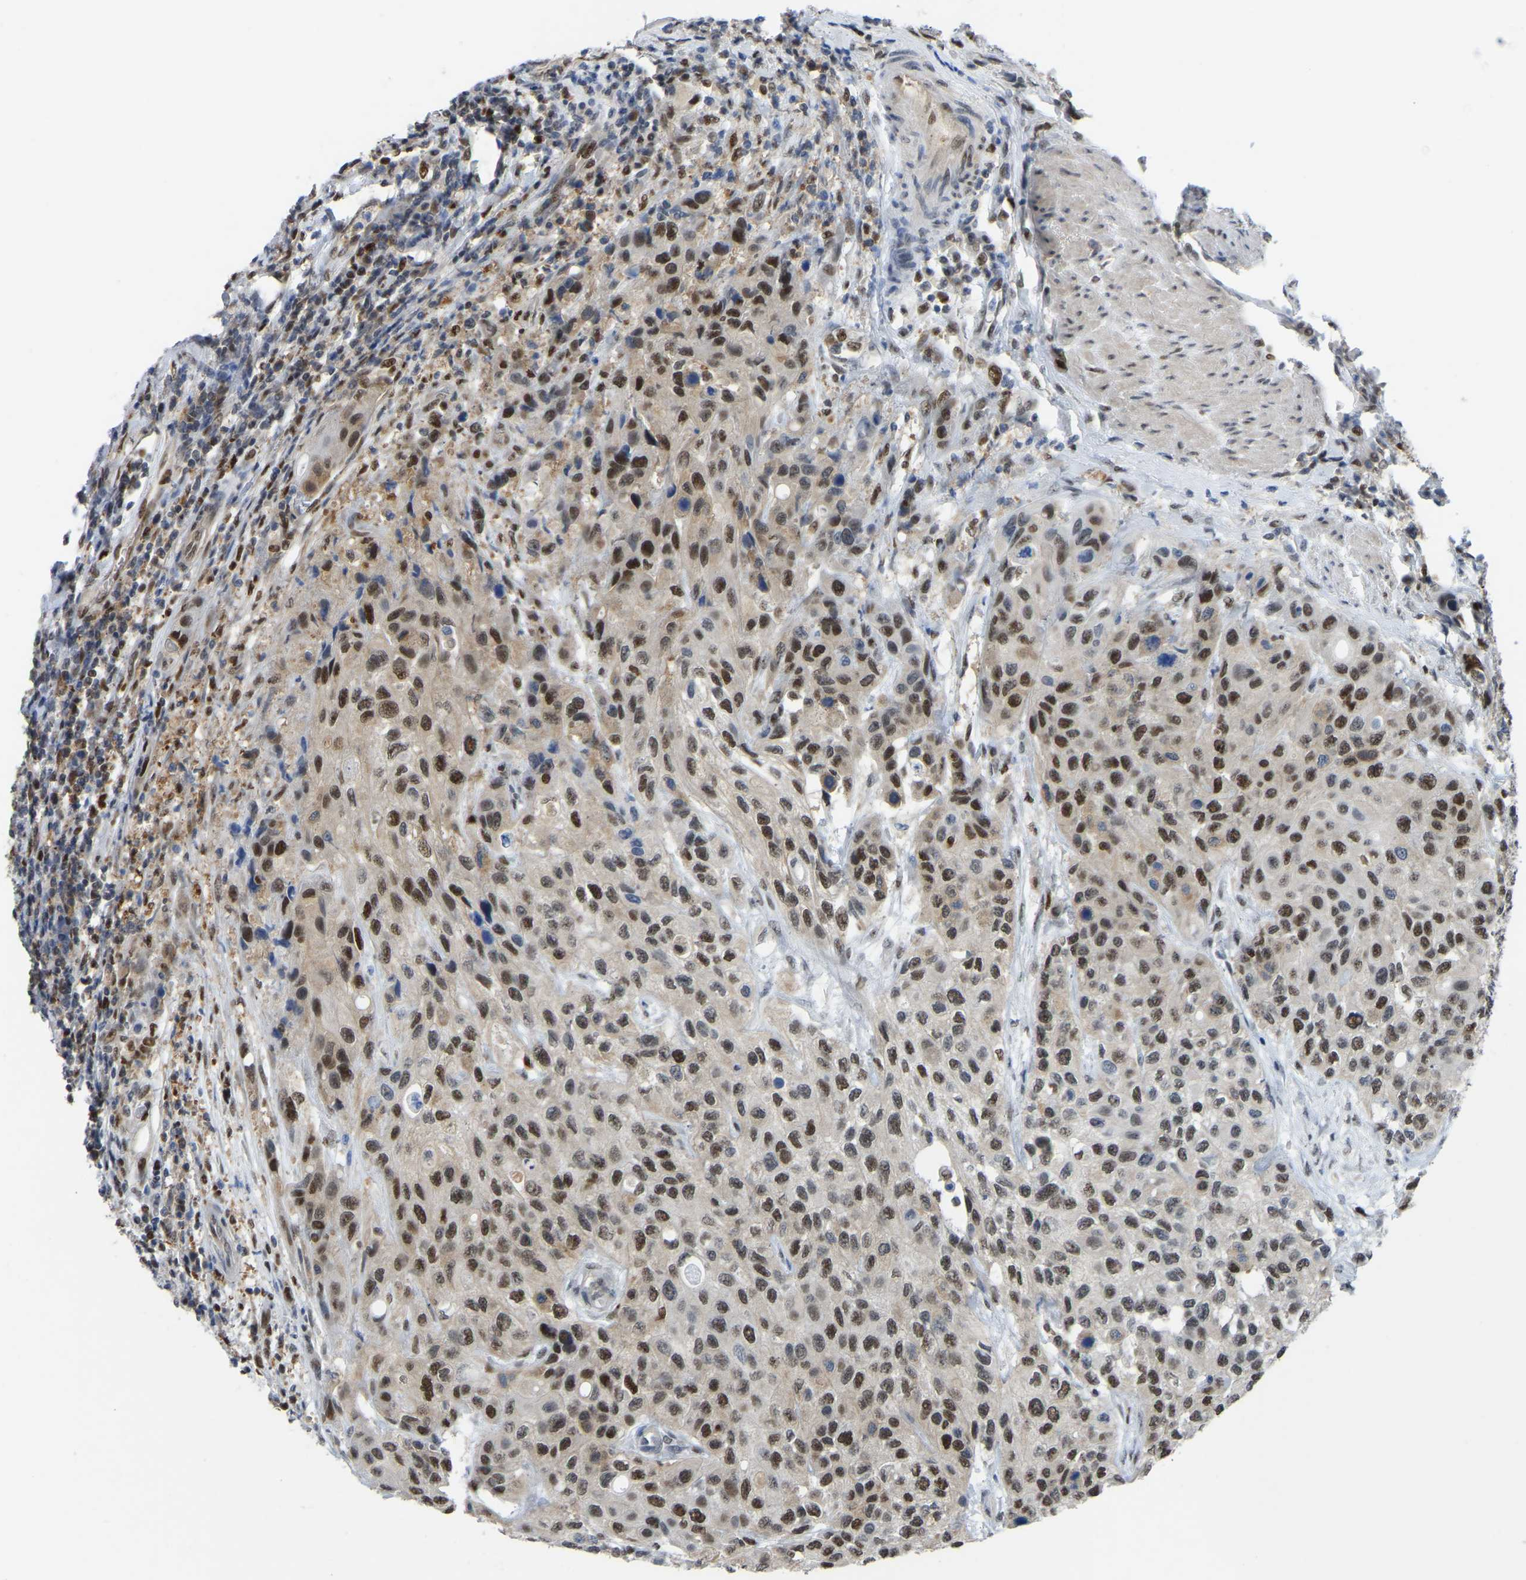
{"staining": {"intensity": "moderate", "quantity": ">75%", "location": "nuclear"}, "tissue": "urothelial cancer", "cell_type": "Tumor cells", "image_type": "cancer", "snomed": [{"axis": "morphology", "description": "Urothelial carcinoma, High grade"}, {"axis": "topography", "description": "Urinary bladder"}], "caption": "Urothelial carcinoma (high-grade) stained with a protein marker exhibits moderate staining in tumor cells.", "gene": "KLRG2", "patient": {"sex": "female", "age": 56}}